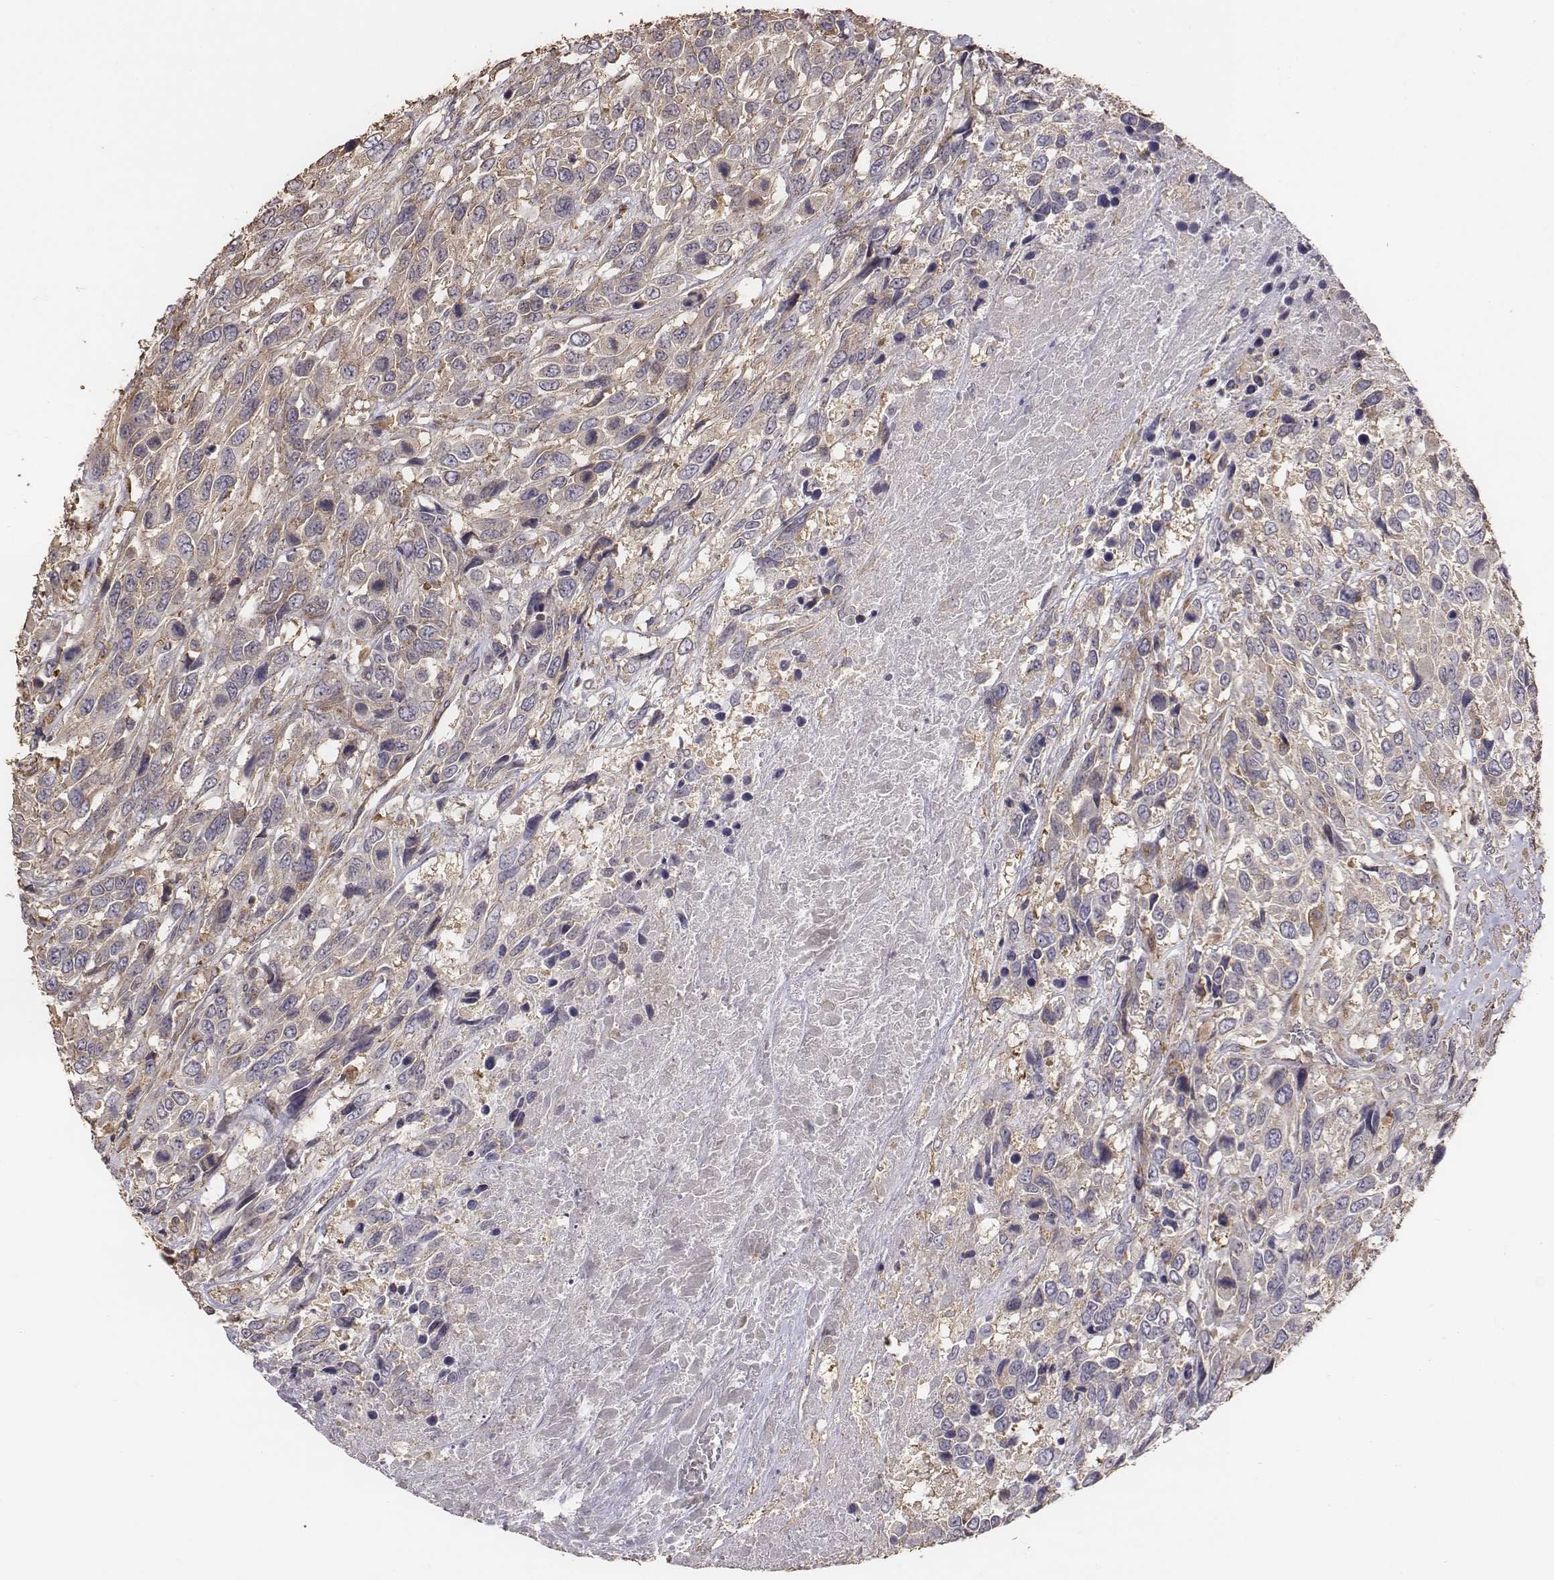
{"staining": {"intensity": "weak", "quantity": ">75%", "location": "cytoplasmic/membranous"}, "tissue": "urothelial cancer", "cell_type": "Tumor cells", "image_type": "cancer", "snomed": [{"axis": "morphology", "description": "Urothelial carcinoma, High grade"}, {"axis": "topography", "description": "Urinary bladder"}], "caption": "Immunohistochemistry (IHC) micrograph of neoplastic tissue: urothelial cancer stained using IHC displays low levels of weak protein expression localized specifically in the cytoplasmic/membranous of tumor cells, appearing as a cytoplasmic/membranous brown color.", "gene": "AP1B1", "patient": {"sex": "female", "age": 70}}